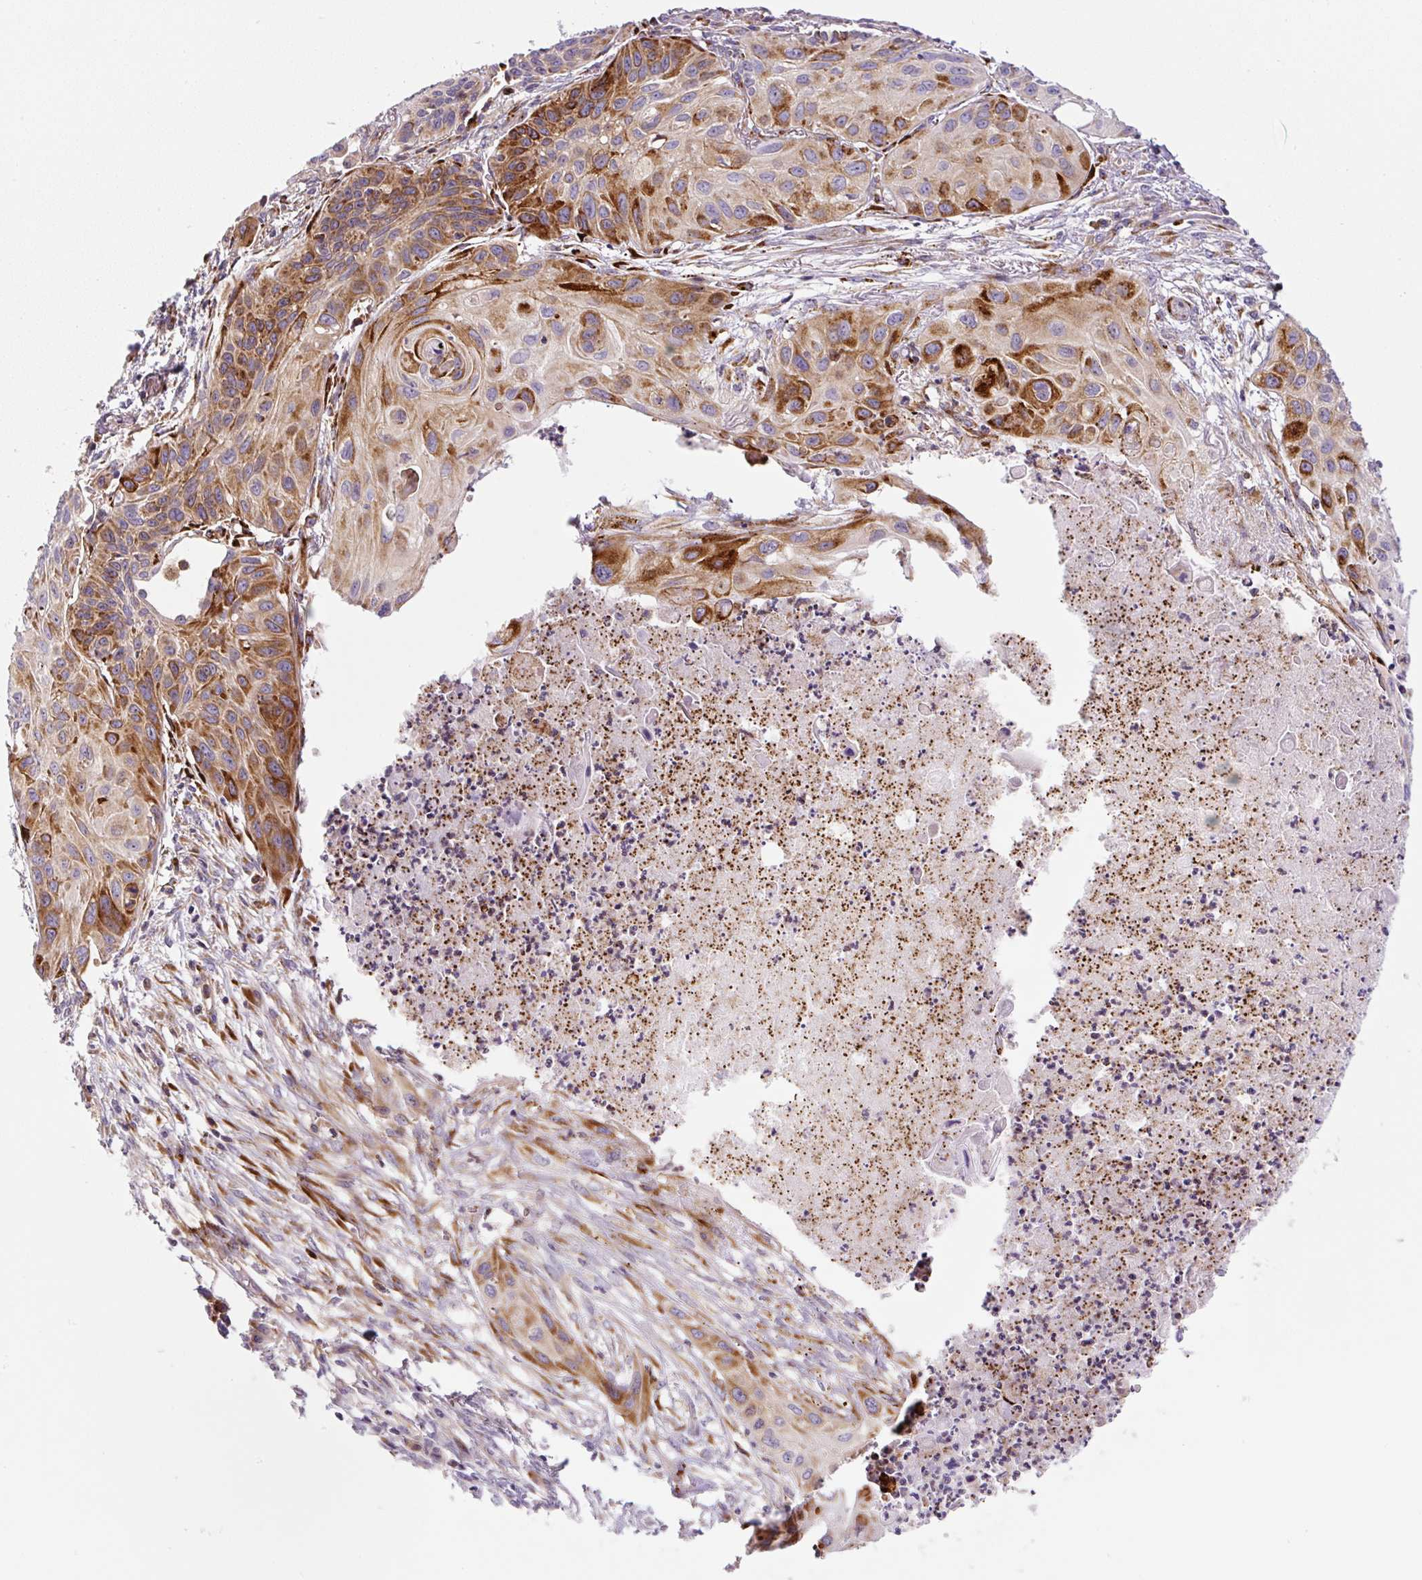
{"staining": {"intensity": "moderate", "quantity": ">75%", "location": "cytoplasmic/membranous"}, "tissue": "lung cancer", "cell_type": "Tumor cells", "image_type": "cancer", "snomed": [{"axis": "morphology", "description": "Squamous cell carcinoma, NOS"}, {"axis": "topography", "description": "Lung"}], "caption": "A brown stain shows moderate cytoplasmic/membranous positivity of a protein in human lung cancer (squamous cell carcinoma) tumor cells. The protein is shown in brown color, while the nuclei are stained blue.", "gene": "DISP3", "patient": {"sex": "male", "age": 71}}